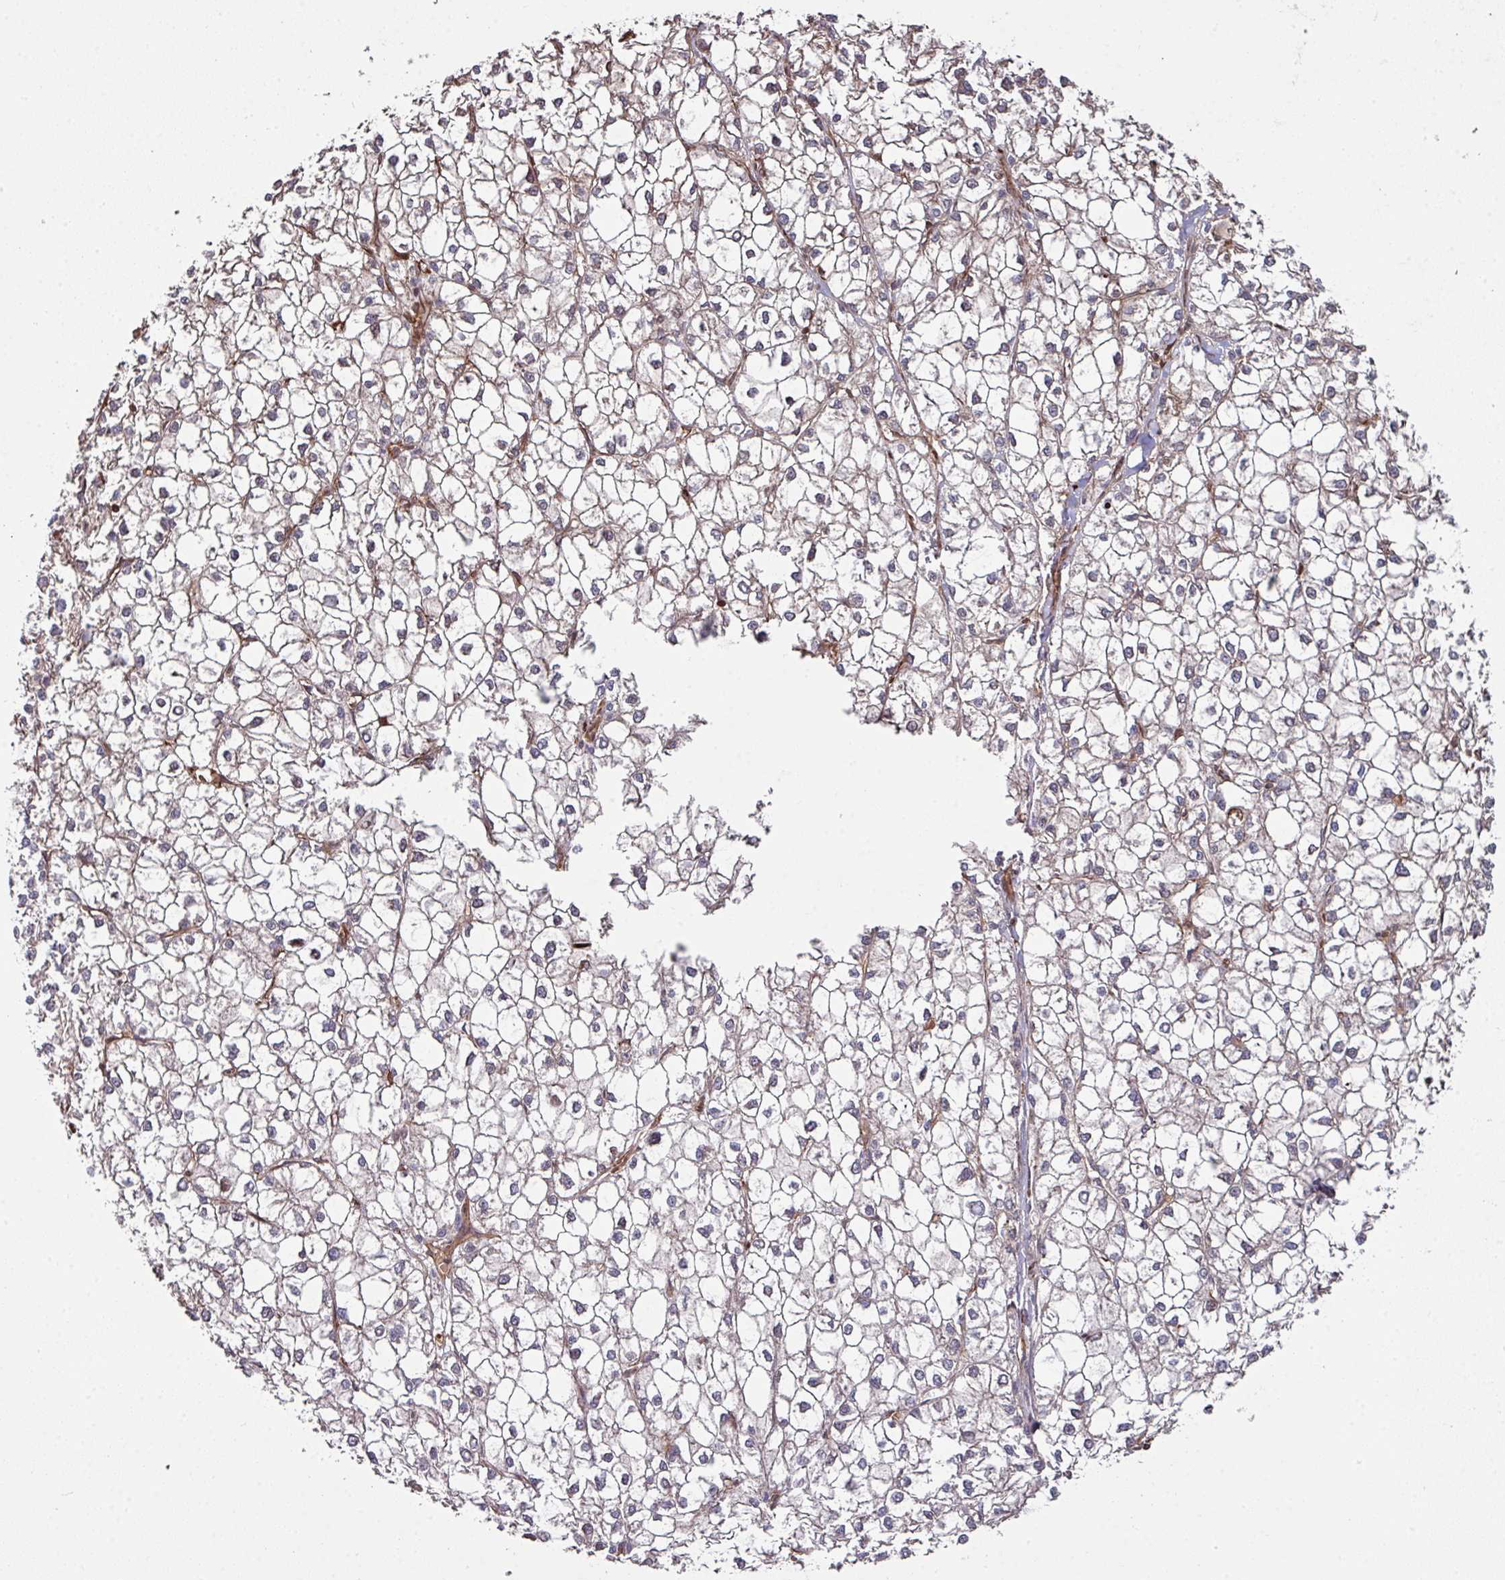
{"staining": {"intensity": "negative", "quantity": "none", "location": "none"}, "tissue": "liver cancer", "cell_type": "Tumor cells", "image_type": "cancer", "snomed": [{"axis": "morphology", "description": "Carcinoma, Hepatocellular, NOS"}, {"axis": "topography", "description": "Liver"}], "caption": "Immunohistochemistry (IHC) photomicrograph of liver cancer (hepatocellular carcinoma) stained for a protein (brown), which demonstrates no expression in tumor cells.", "gene": "ANO9", "patient": {"sex": "female", "age": 43}}